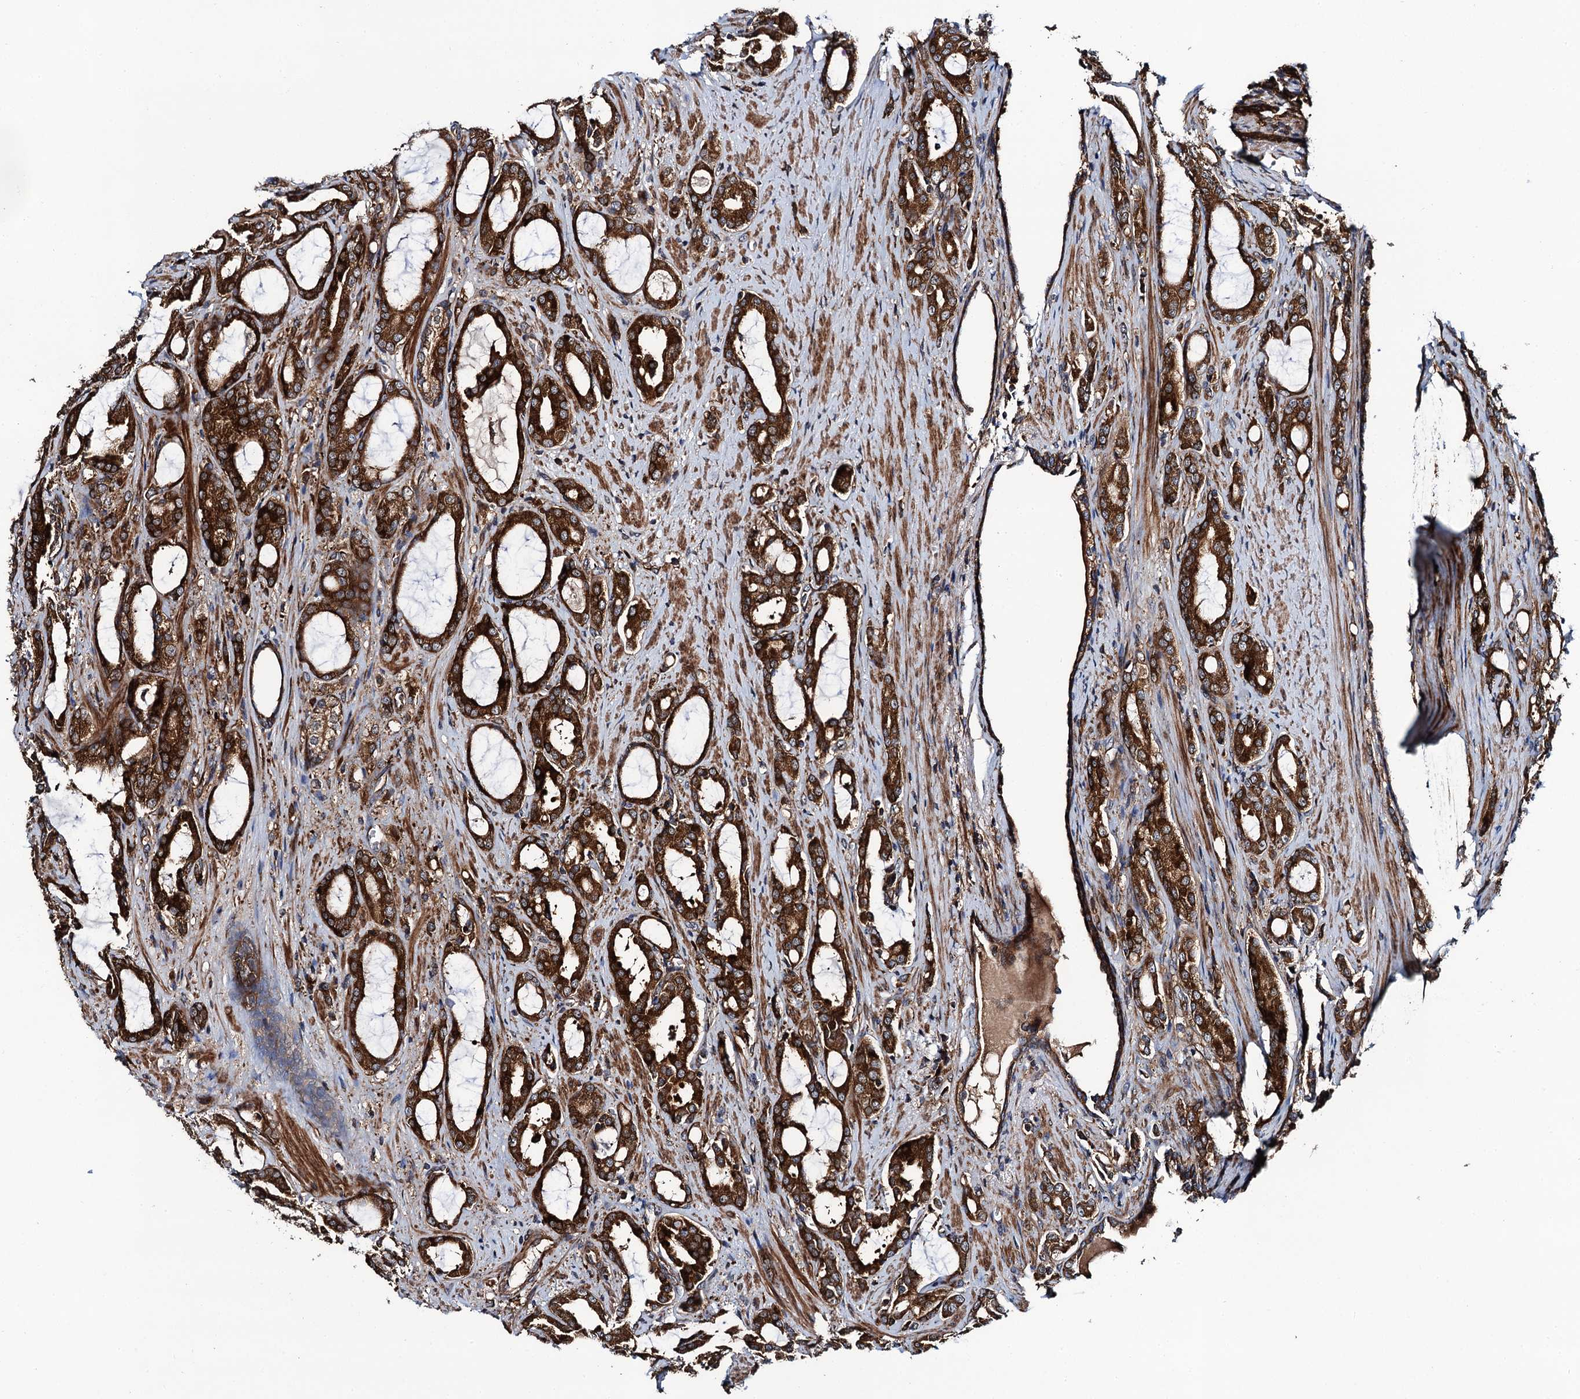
{"staining": {"intensity": "strong", "quantity": ">75%", "location": "cytoplasmic/membranous"}, "tissue": "prostate cancer", "cell_type": "Tumor cells", "image_type": "cancer", "snomed": [{"axis": "morphology", "description": "Adenocarcinoma, High grade"}, {"axis": "topography", "description": "Prostate"}], "caption": "DAB immunohistochemical staining of prostate cancer (adenocarcinoma (high-grade)) reveals strong cytoplasmic/membranous protein expression in approximately >75% of tumor cells. (DAB IHC with brightfield microscopy, high magnification).", "gene": "NEK1", "patient": {"sex": "male", "age": 72}}